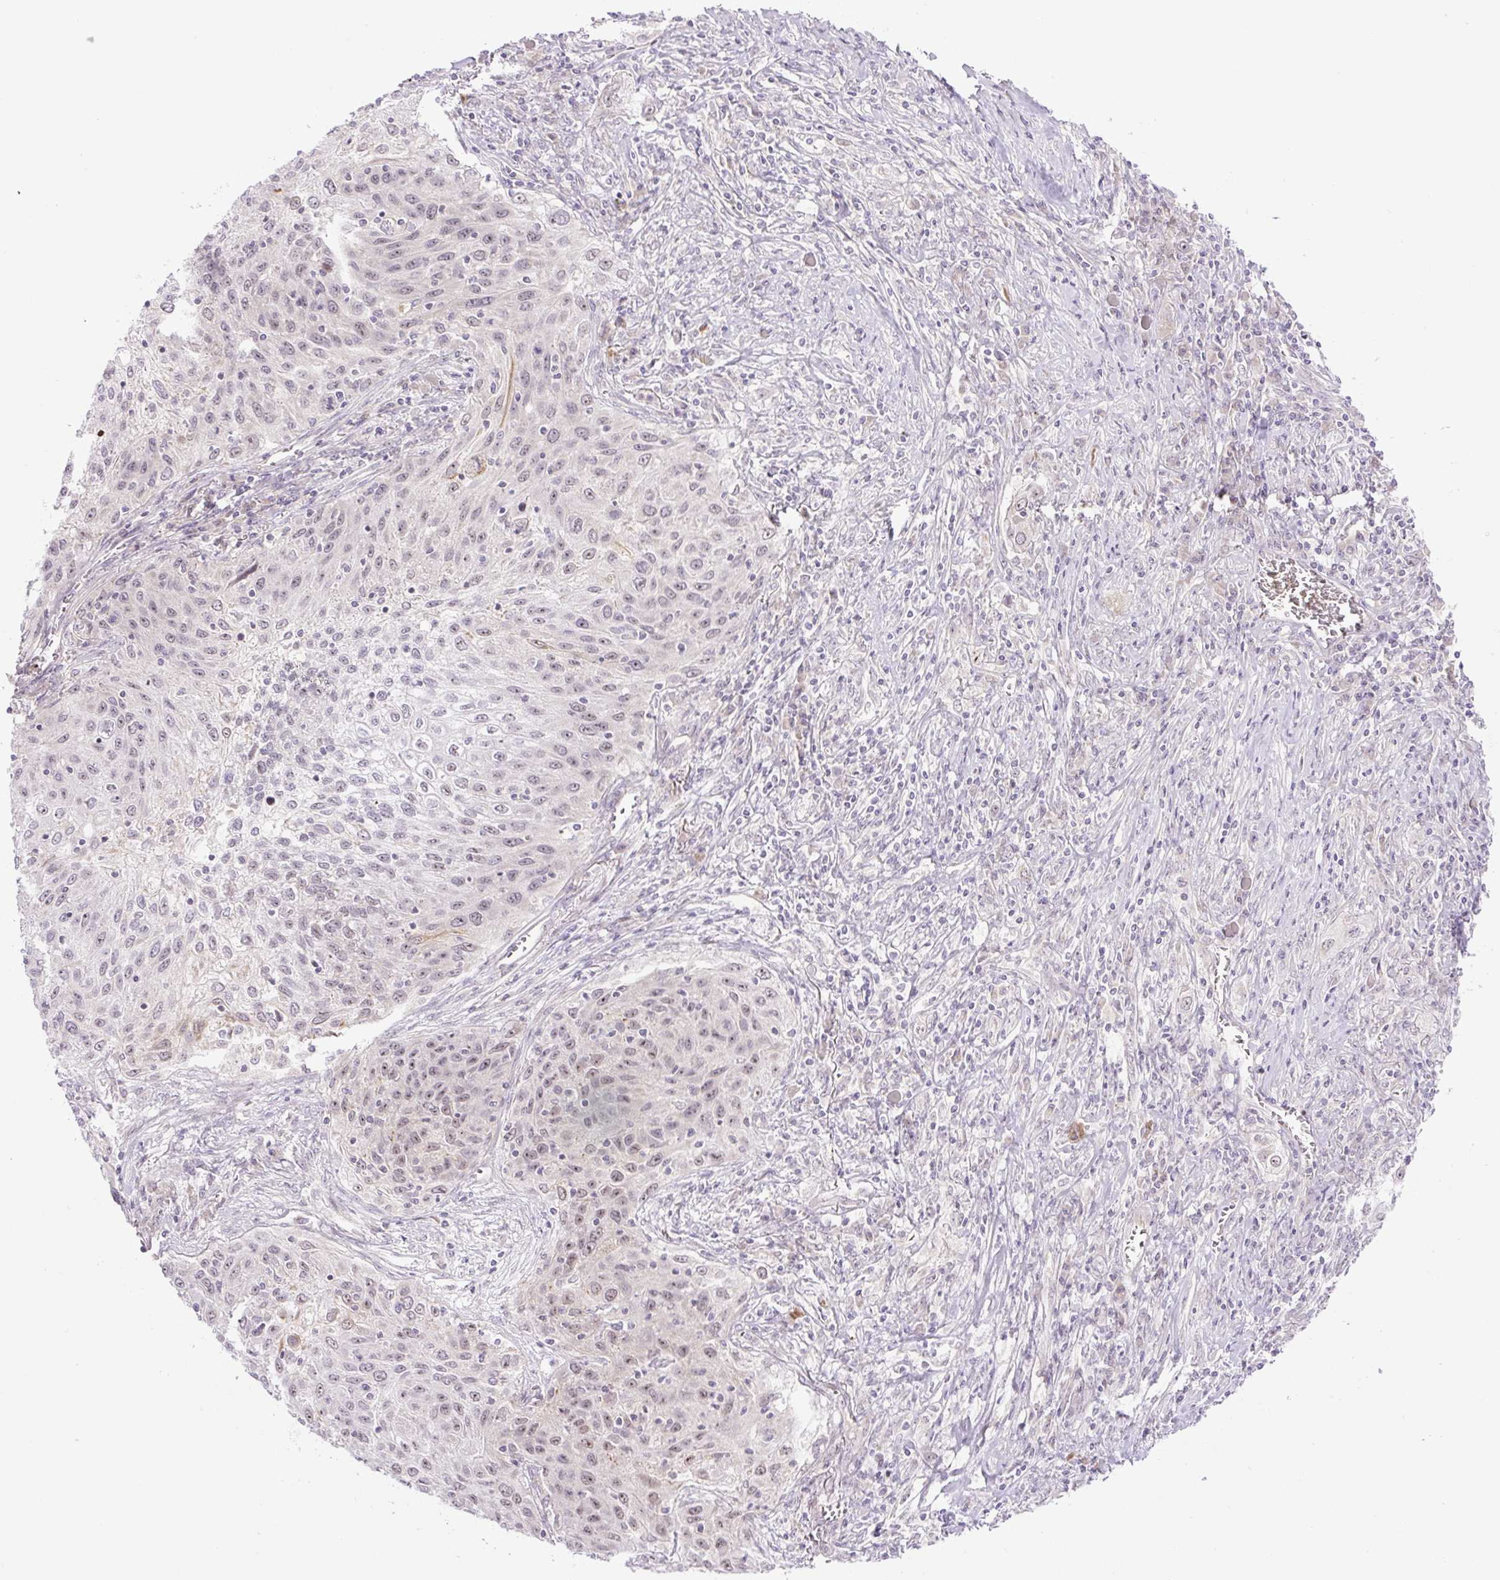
{"staining": {"intensity": "weak", "quantity": "<25%", "location": "nuclear"}, "tissue": "lung cancer", "cell_type": "Tumor cells", "image_type": "cancer", "snomed": [{"axis": "morphology", "description": "Squamous cell carcinoma, NOS"}, {"axis": "topography", "description": "Lung"}], "caption": "Immunohistochemical staining of human squamous cell carcinoma (lung) reveals no significant expression in tumor cells.", "gene": "ICE1", "patient": {"sex": "female", "age": 69}}